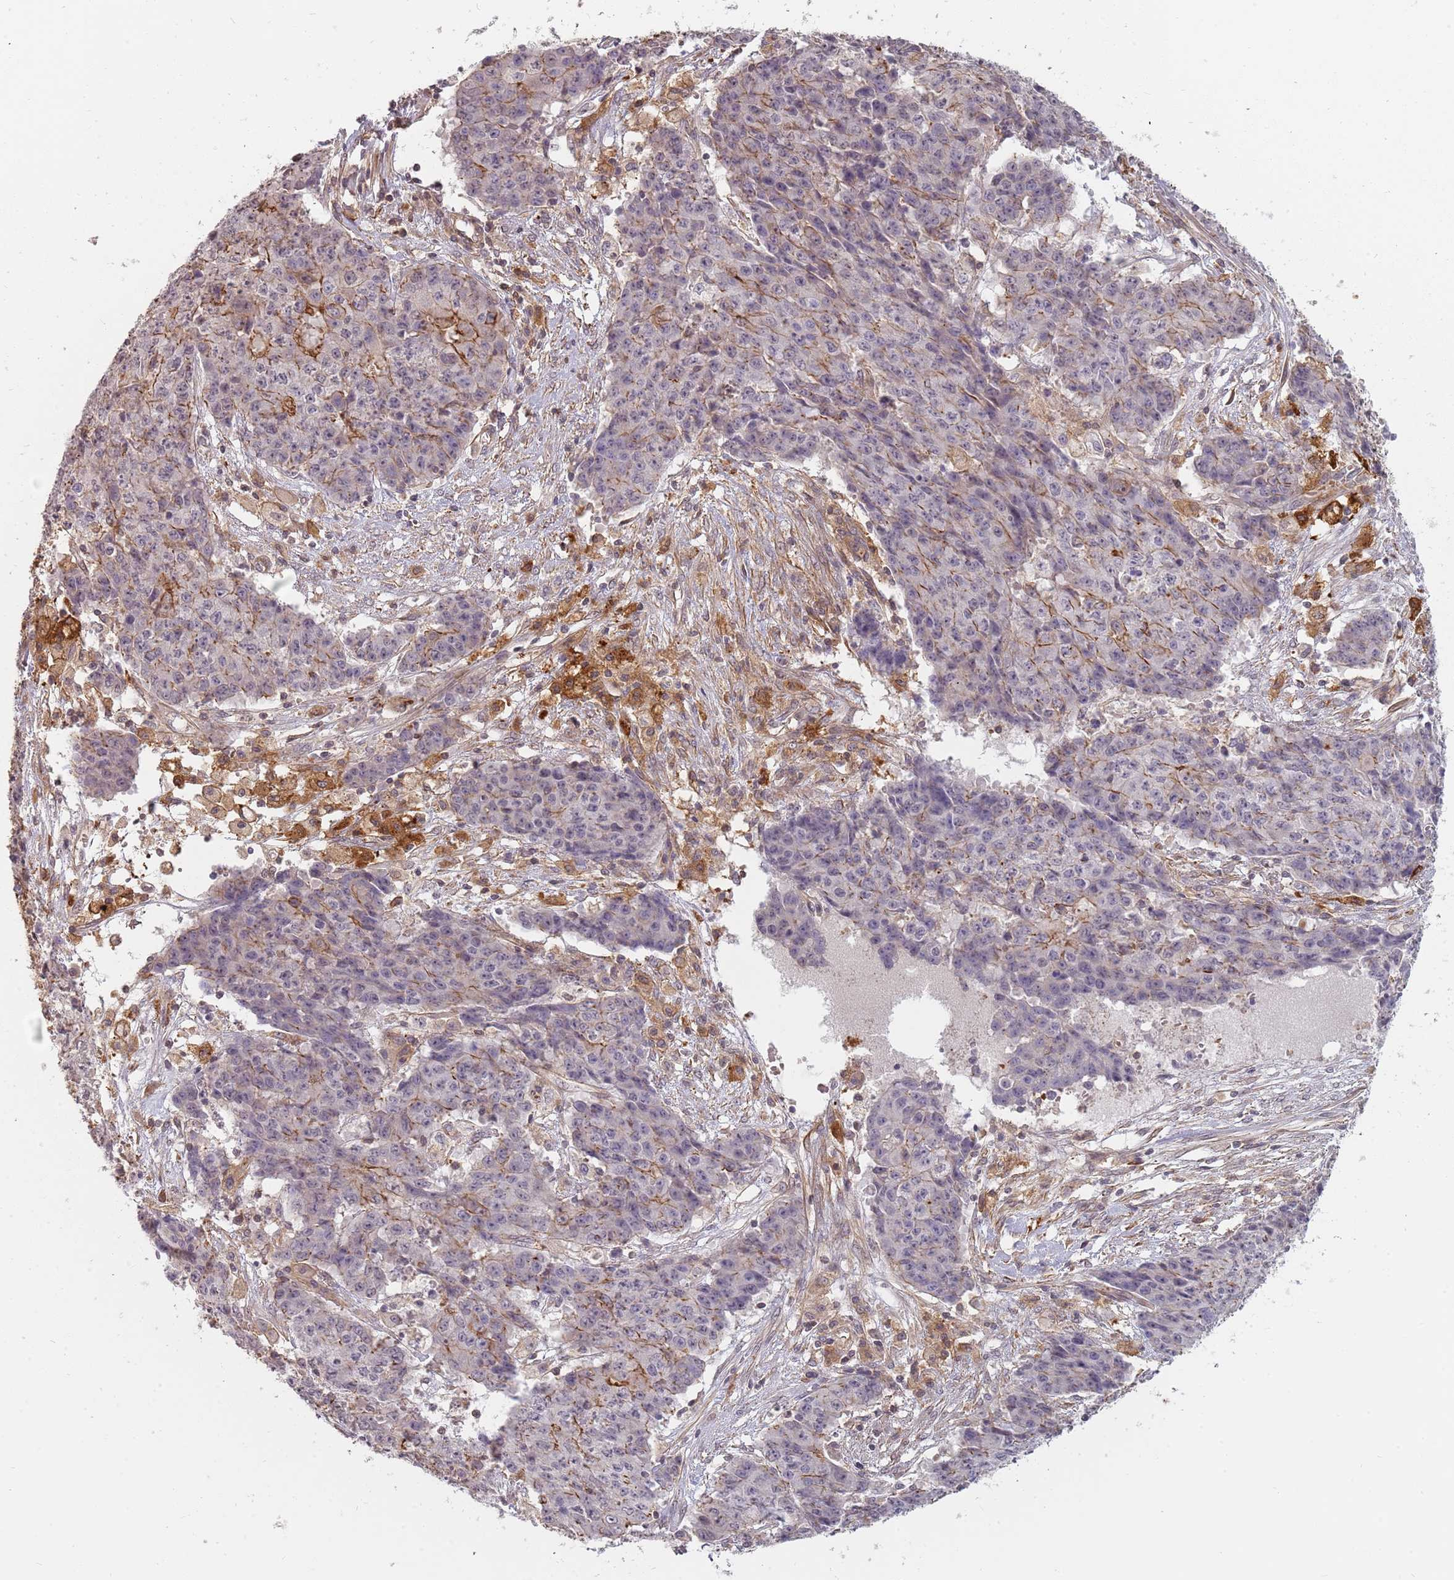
{"staining": {"intensity": "moderate", "quantity": "<25%", "location": "cytoplasmic/membranous"}, "tissue": "ovarian cancer", "cell_type": "Tumor cells", "image_type": "cancer", "snomed": [{"axis": "morphology", "description": "Carcinoma, endometroid"}, {"axis": "topography", "description": "Ovary"}], "caption": "IHC (DAB (3,3'-diaminobenzidine)) staining of human ovarian endometroid carcinoma demonstrates moderate cytoplasmic/membranous protein staining in about <25% of tumor cells. The protein is shown in brown color, while the nuclei are stained blue.", "gene": "PPP1R14C", "patient": {"sex": "female", "age": 42}}